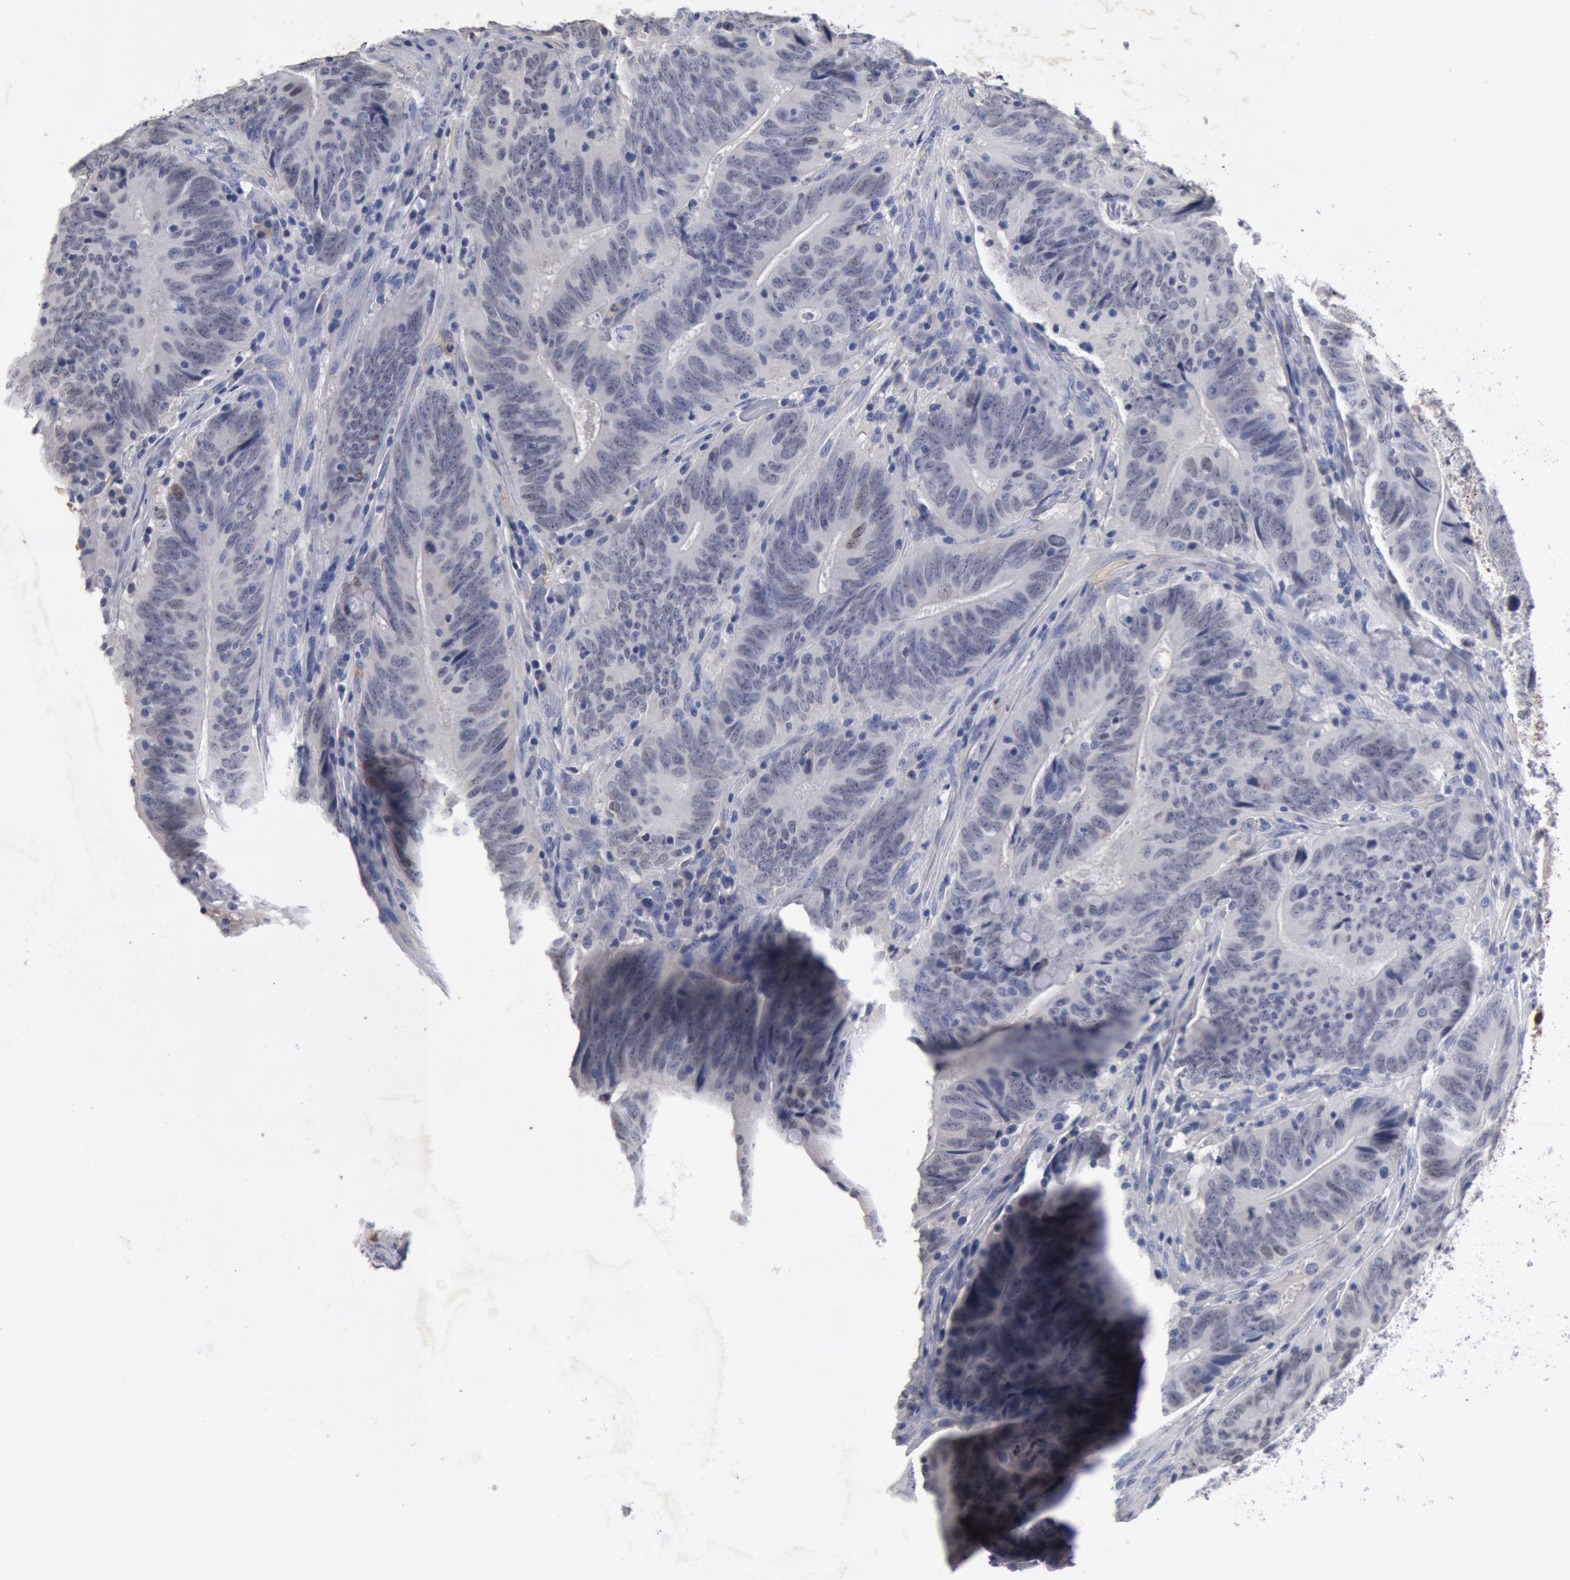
{"staining": {"intensity": "negative", "quantity": "none", "location": "none"}, "tissue": "colorectal cancer", "cell_type": "Tumor cells", "image_type": "cancer", "snomed": [{"axis": "morphology", "description": "Adenocarcinoma, NOS"}, {"axis": "topography", "description": "Colon"}], "caption": "Tumor cells are negative for protein expression in human colorectal cancer (adenocarcinoma).", "gene": "FOXA2", "patient": {"sex": "male", "age": 54}}